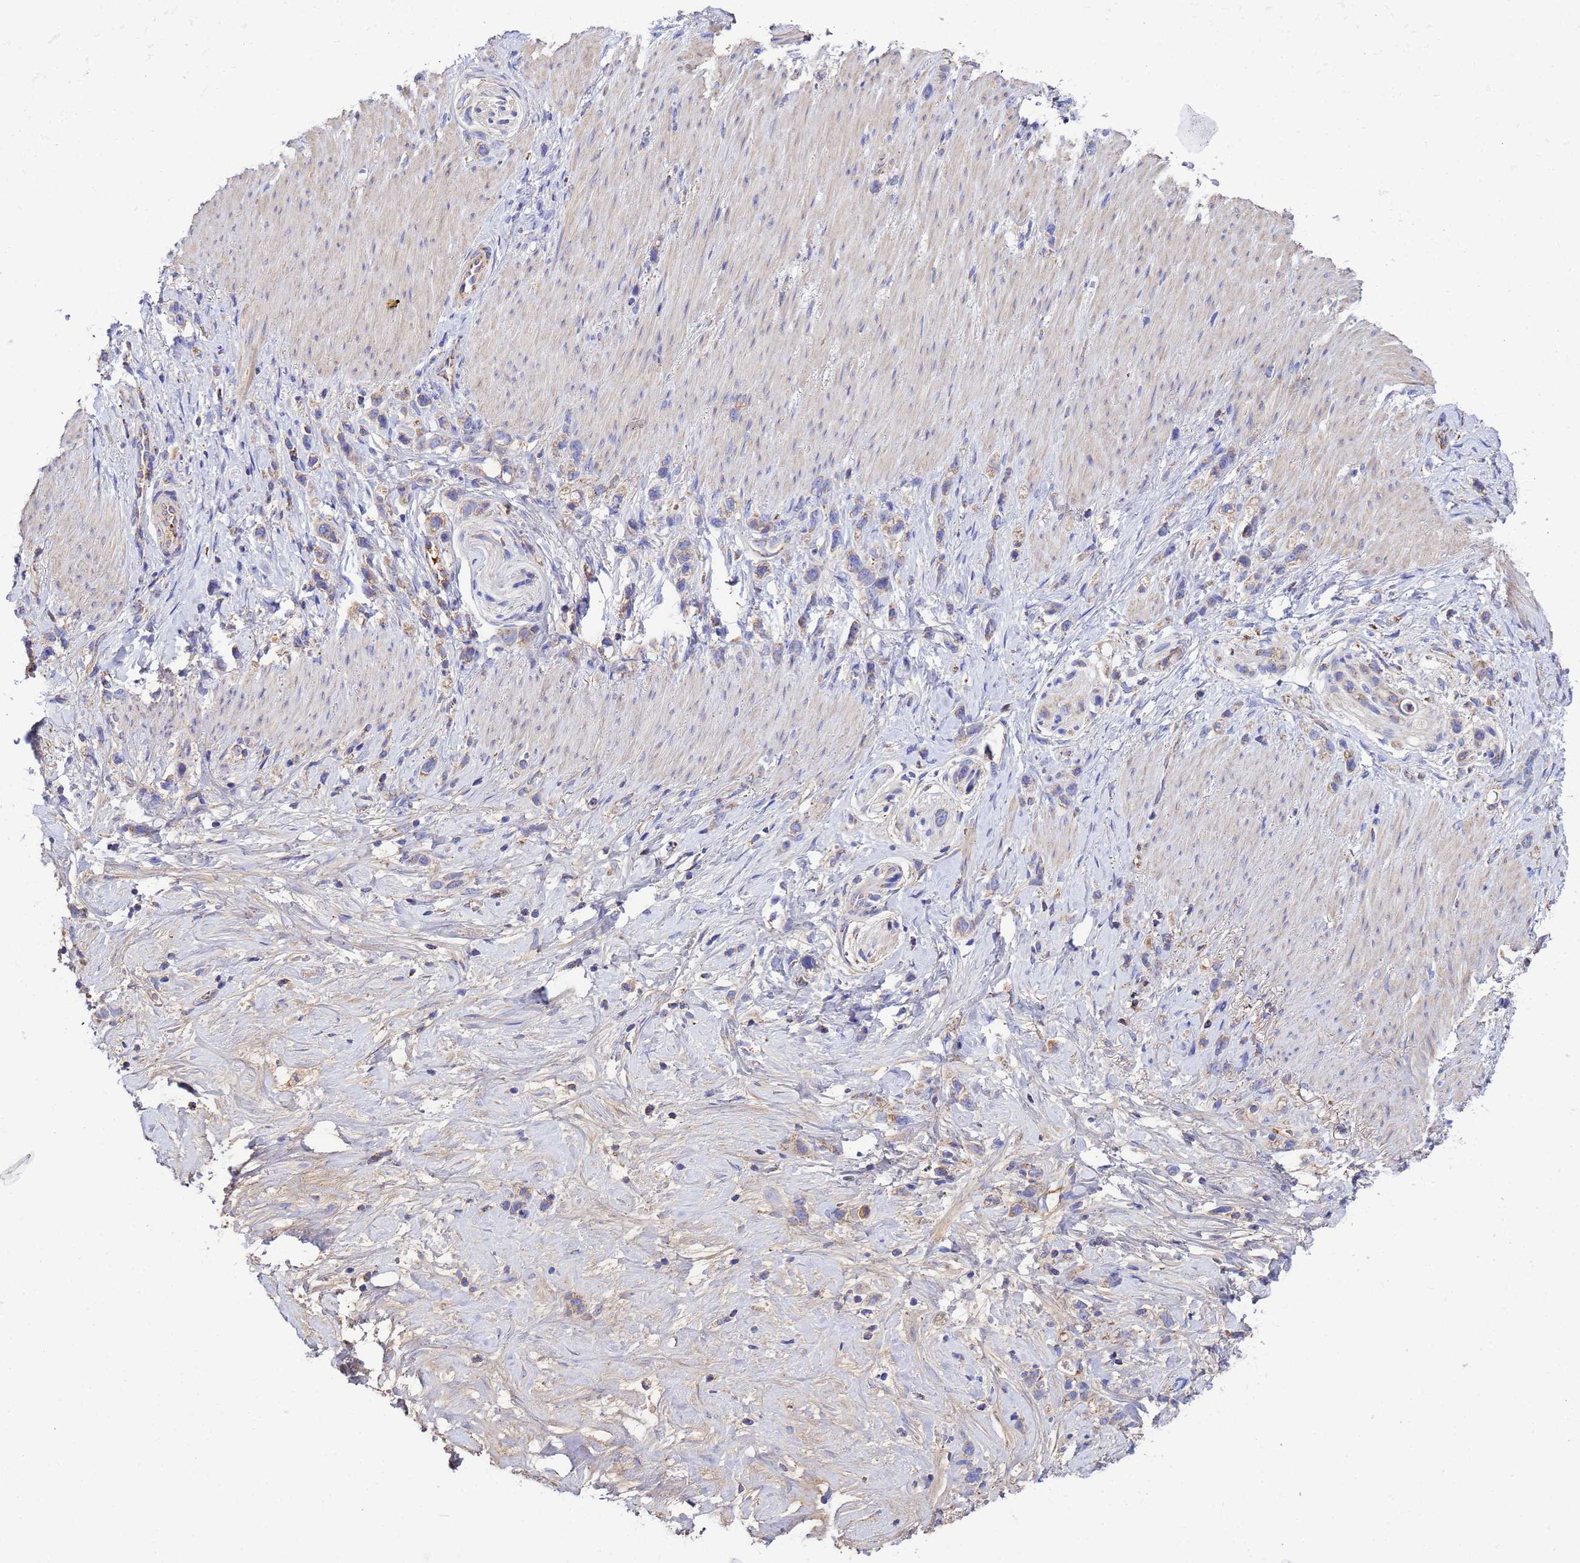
{"staining": {"intensity": "weak", "quantity": "<25%", "location": "cytoplasmic/membranous"}, "tissue": "stomach cancer", "cell_type": "Tumor cells", "image_type": "cancer", "snomed": [{"axis": "morphology", "description": "Adenocarcinoma, NOS"}, {"axis": "topography", "description": "Stomach"}], "caption": "IHC photomicrograph of neoplastic tissue: adenocarcinoma (stomach) stained with DAB reveals no significant protein positivity in tumor cells.", "gene": "GLUD1", "patient": {"sex": "female", "age": 65}}